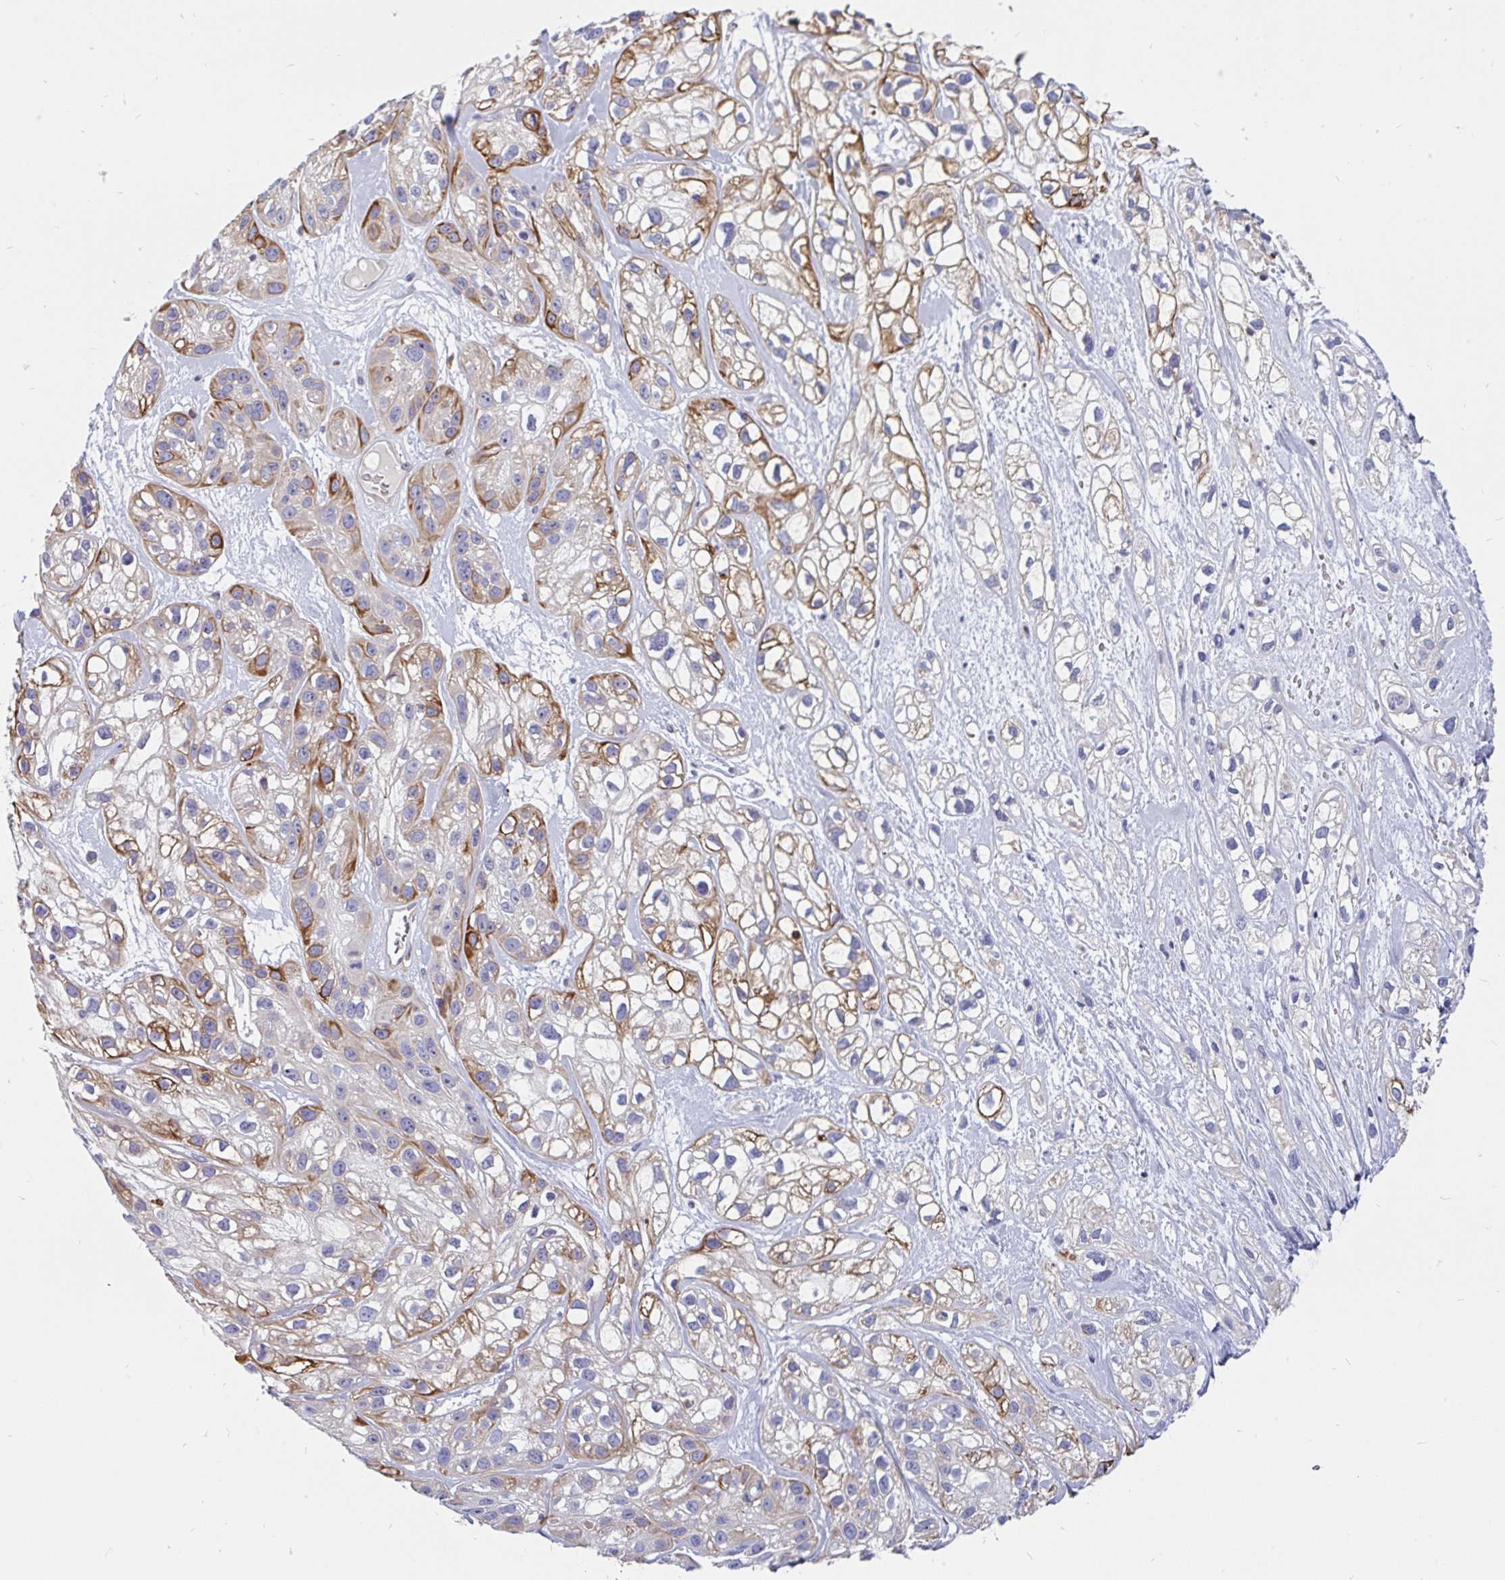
{"staining": {"intensity": "strong", "quantity": "<25%", "location": "cytoplasmic/membranous"}, "tissue": "skin cancer", "cell_type": "Tumor cells", "image_type": "cancer", "snomed": [{"axis": "morphology", "description": "Squamous cell carcinoma, NOS"}, {"axis": "topography", "description": "Skin"}], "caption": "Protein expression analysis of skin cancer (squamous cell carcinoma) displays strong cytoplasmic/membranous expression in about <25% of tumor cells. The protein is stained brown, and the nuclei are stained in blue (DAB IHC with brightfield microscopy, high magnification).", "gene": "LRRC26", "patient": {"sex": "male", "age": 82}}